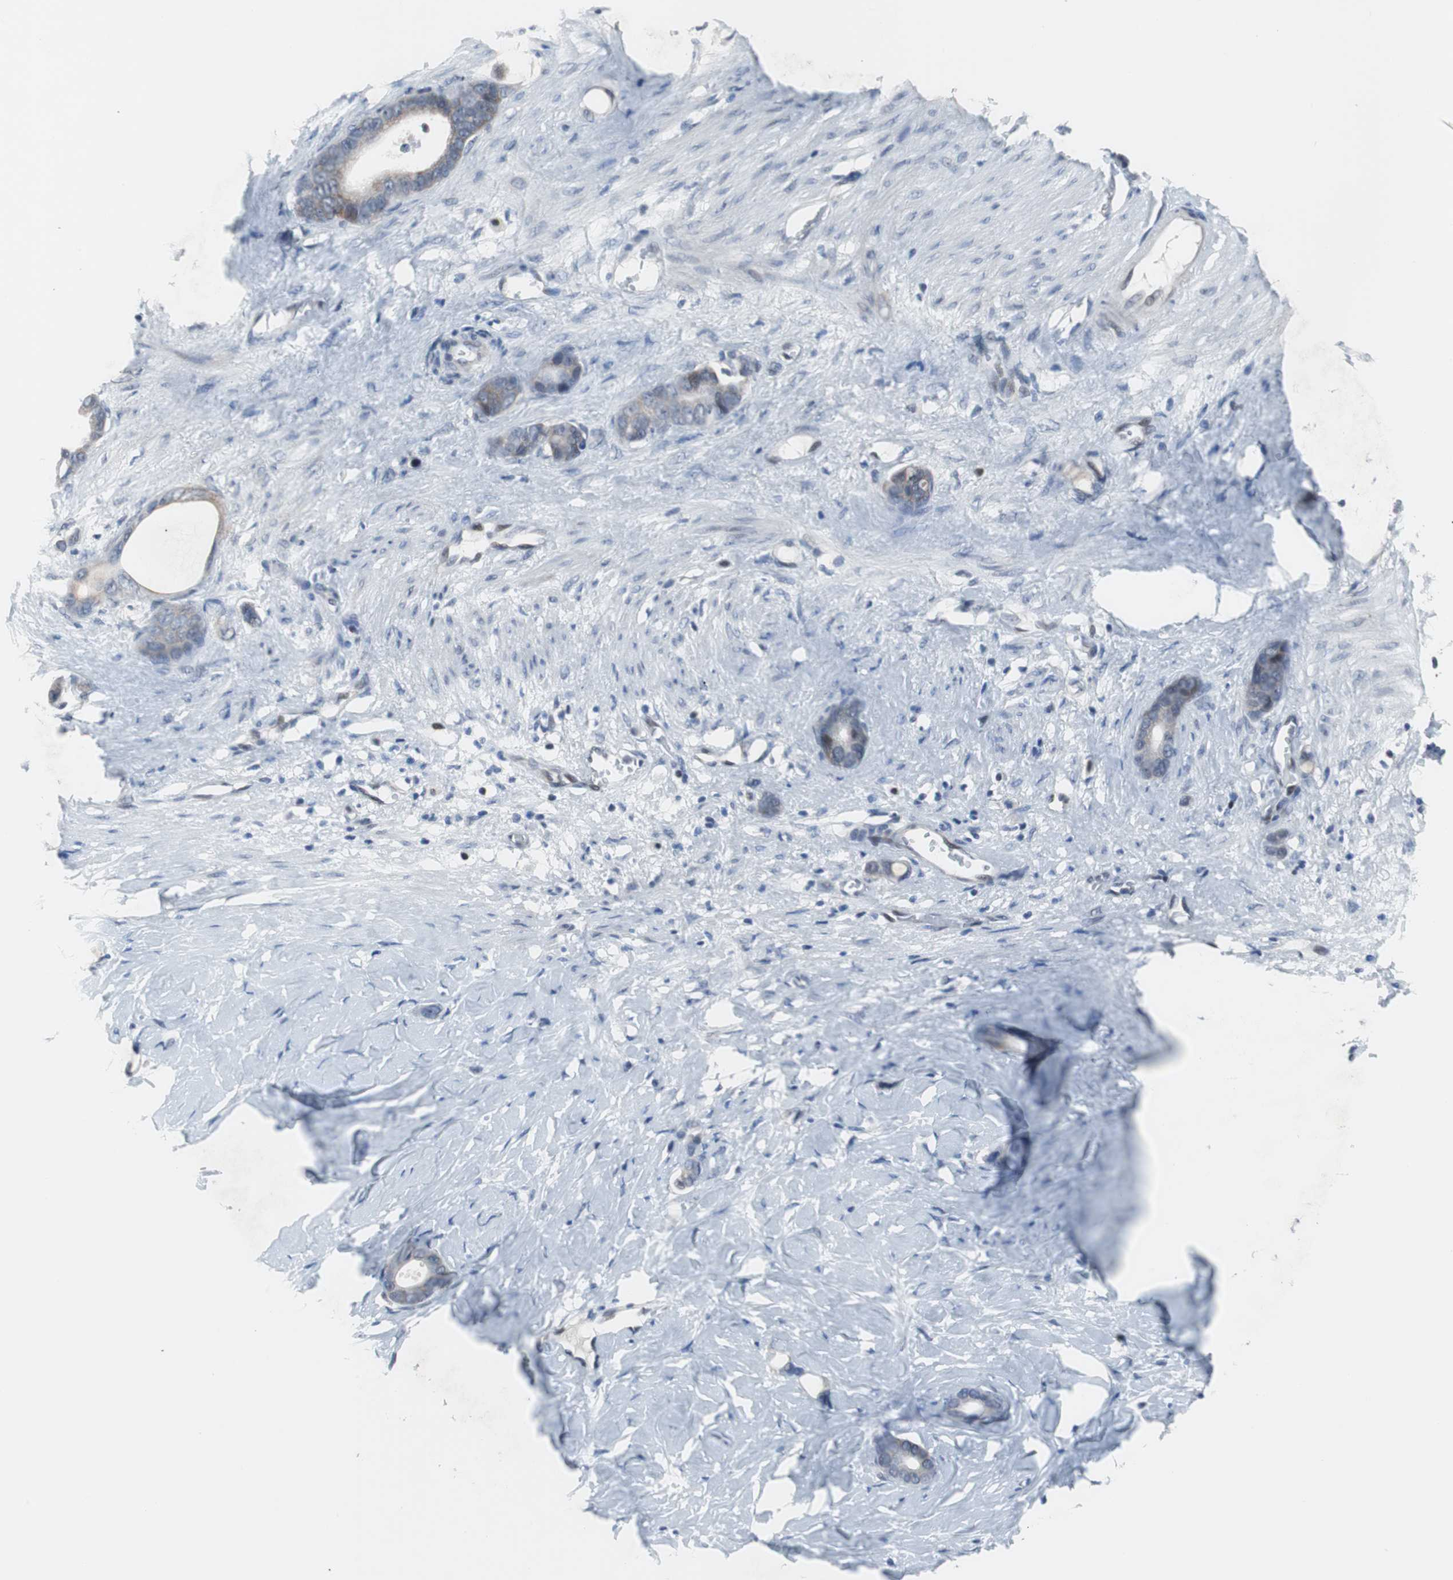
{"staining": {"intensity": "weak", "quantity": "<25%", "location": "cytoplasmic/membranous"}, "tissue": "stomach cancer", "cell_type": "Tumor cells", "image_type": "cancer", "snomed": [{"axis": "morphology", "description": "Adenocarcinoma, NOS"}, {"axis": "topography", "description": "Stomach"}], "caption": "Photomicrograph shows no significant protein positivity in tumor cells of stomach adenocarcinoma.", "gene": "TP63", "patient": {"sex": "female", "age": 75}}